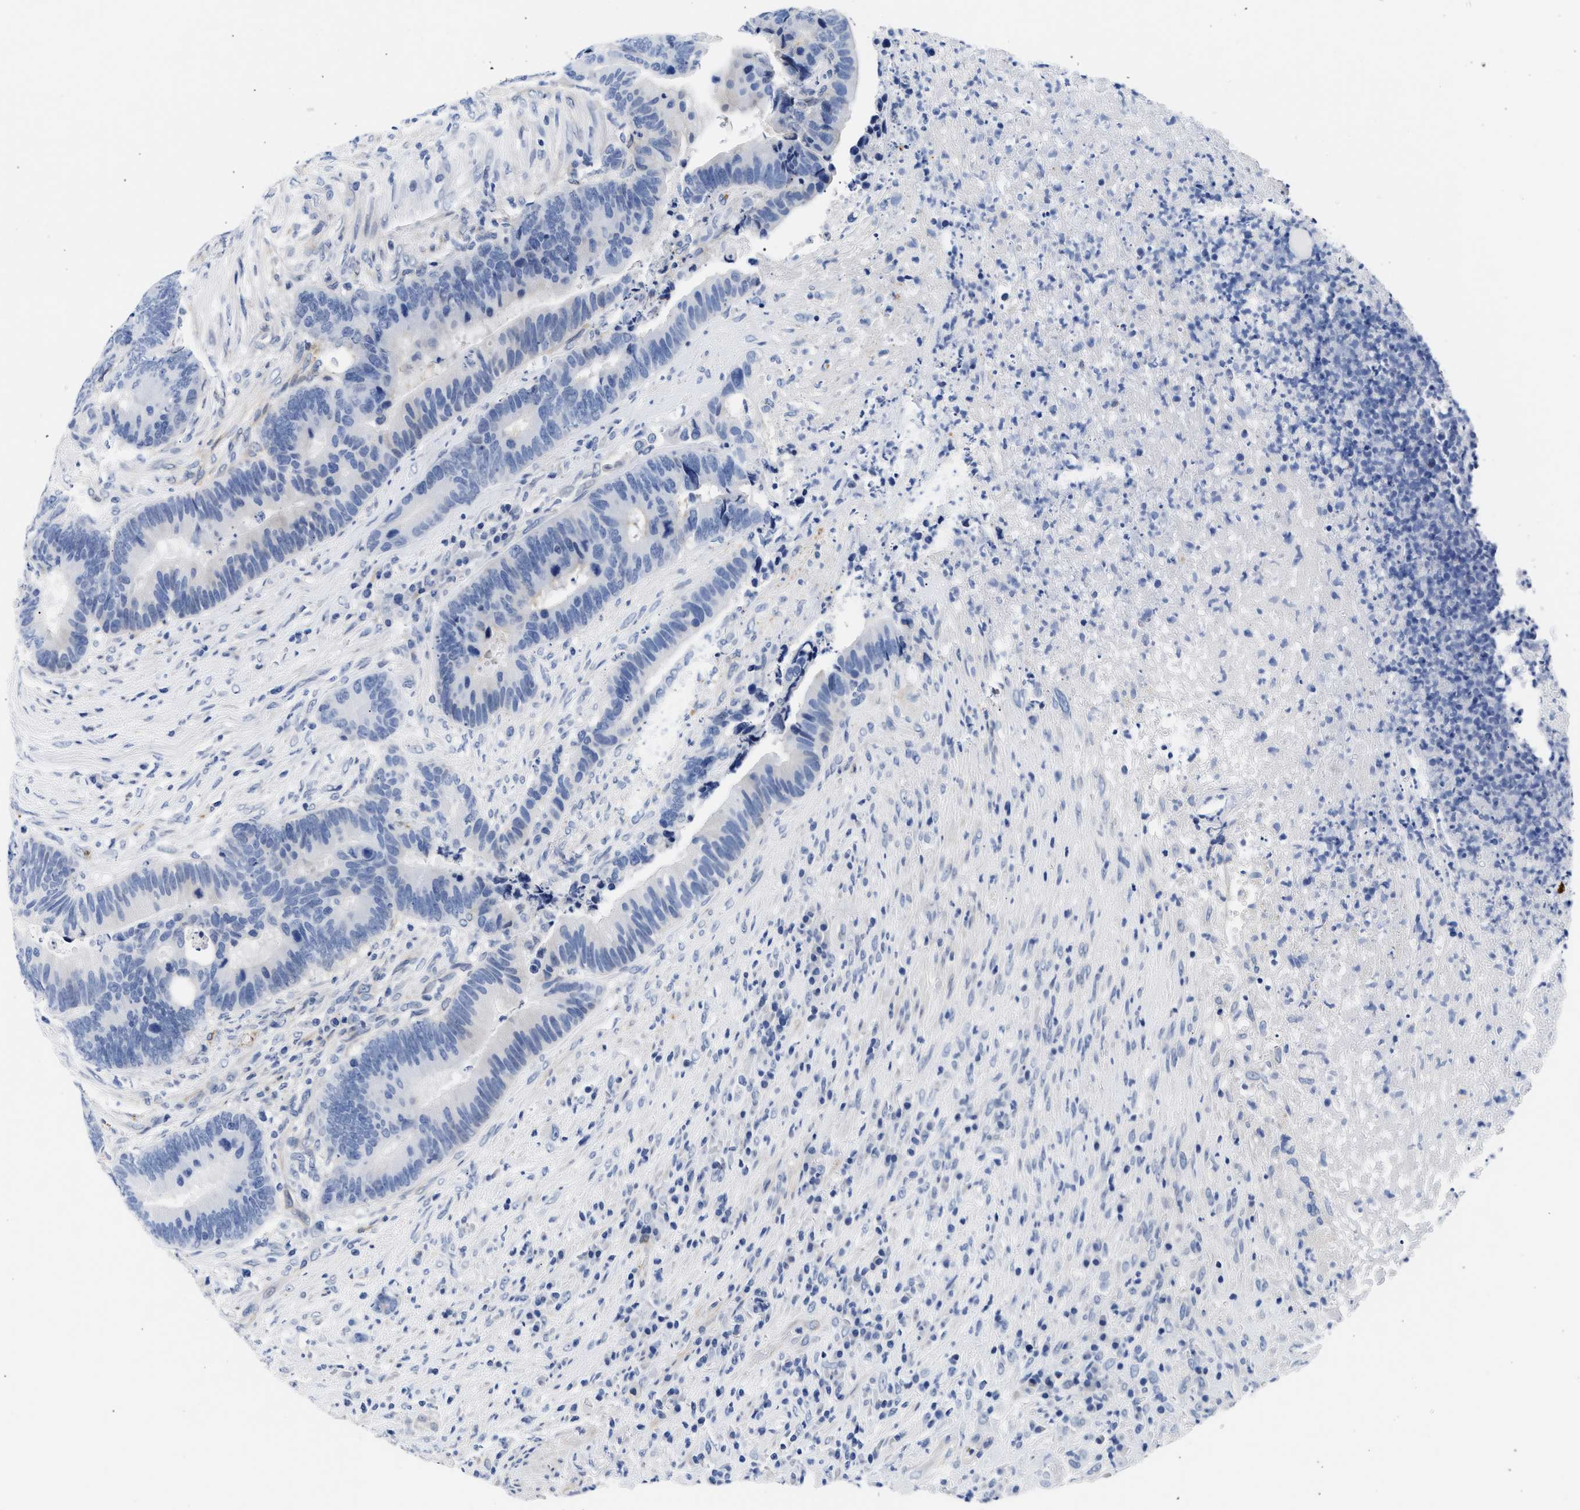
{"staining": {"intensity": "negative", "quantity": "none", "location": "none"}, "tissue": "colorectal cancer", "cell_type": "Tumor cells", "image_type": "cancer", "snomed": [{"axis": "morphology", "description": "Adenocarcinoma, NOS"}, {"axis": "topography", "description": "Rectum"}], "caption": "Immunohistochemistry (IHC) histopathology image of colorectal adenocarcinoma stained for a protein (brown), which displays no staining in tumor cells. (Brightfield microscopy of DAB immunohistochemistry at high magnification).", "gene": "TRIM29", "patient": {"sex": "female", "age": 89}}